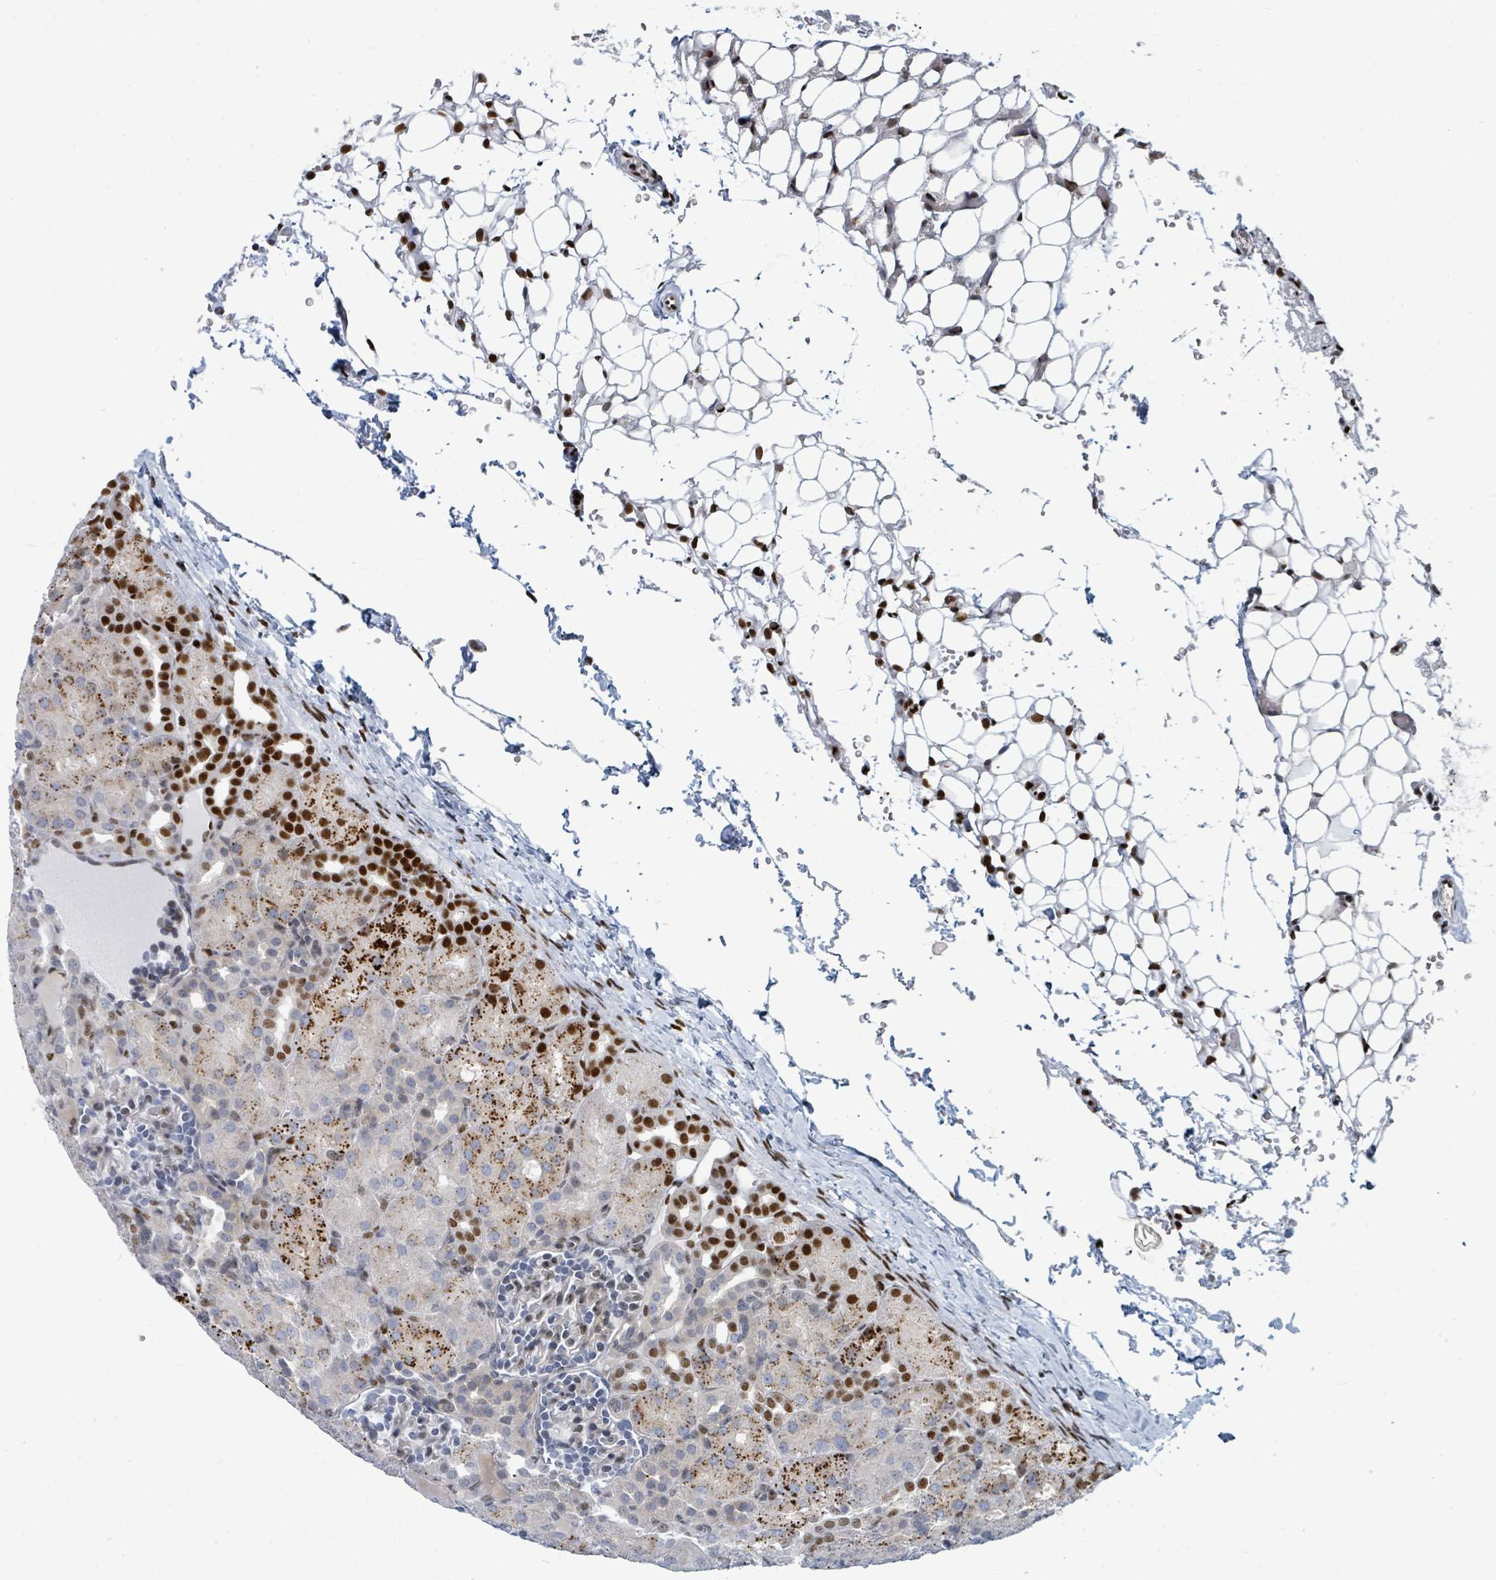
{"staining": {"intensity": "moderate", "quantity": "<25%", "location": "nuclear"}, "tissue": "kidney", "cell_type": "Cells in glomeruli", "image_type": "normal", "snomed": [{"axis": "morphology", "description": "Normal tissue, NOS"}, {"axis": "topography", "description": "Kidney"}], "caption": "Immunohistochemistry photomicrograph of benign kidney: kidney stained using IHC shows low levels of moderate protein expression localized specifically in the nuclear of cells in glomeruli, appearing as a nuclear brown color.", "gene": "SUMO2", "patient": {"sex": "male", "age": 1}}